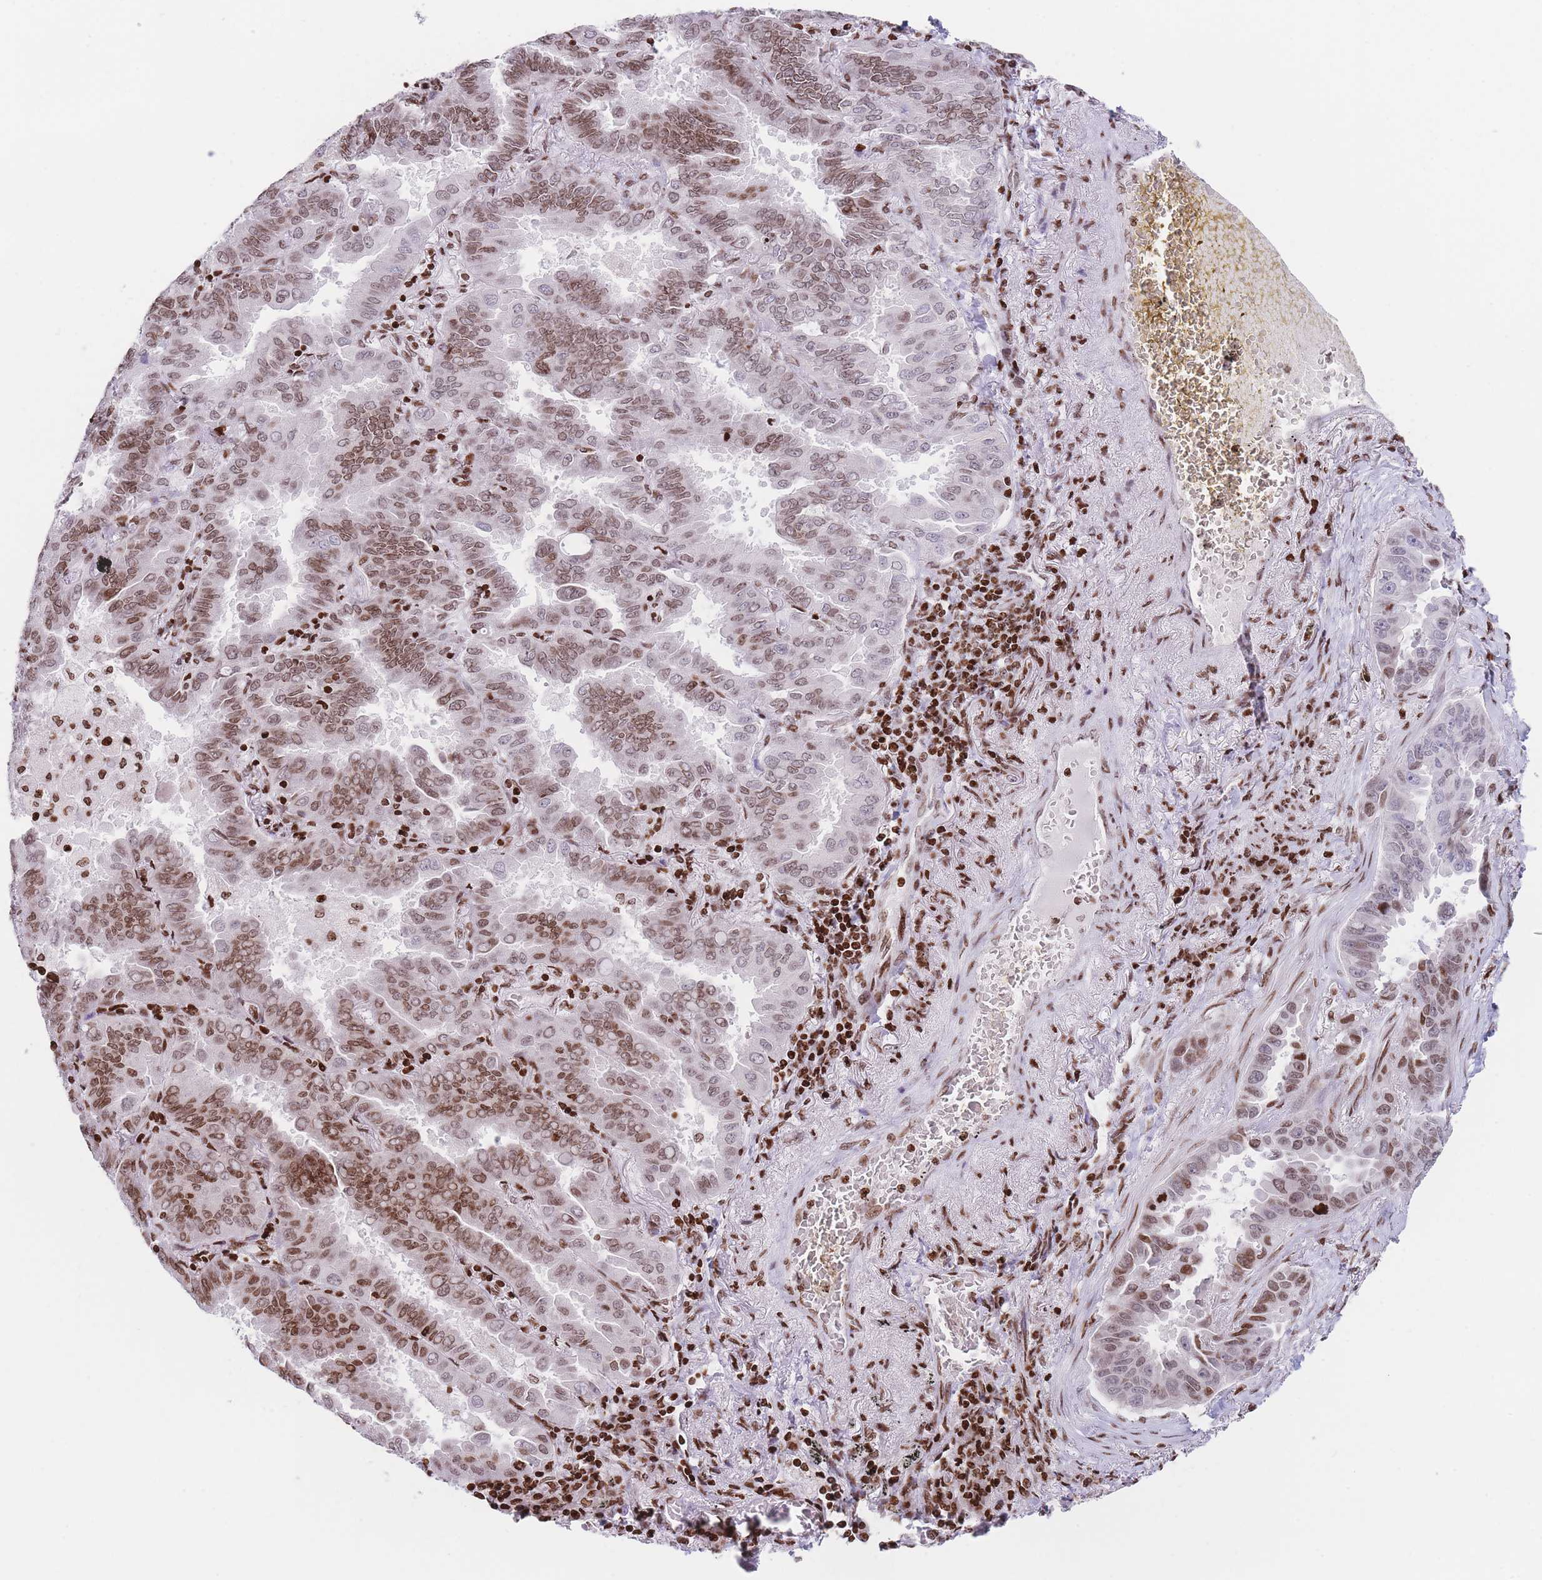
{"staining": {"intensity": "moderate", "quantity": ">75%", "location": "nuclear"}, "tissue": "lung cancer", "cell_type": "Tumor cells", "image_type": "cancer", "snomed": [{"axis": "morphology", "description": "Adenocarcinoma, NOS"}, {"axis": "topography", "description": "Lung"}], "caption": "Protein expression analysis of adenocarcinoma (lung) displays moderate nuclear expression in about >75% of tumor cells.", "gene": "AK9", "patient": {"sex": "male", "age": 64}}